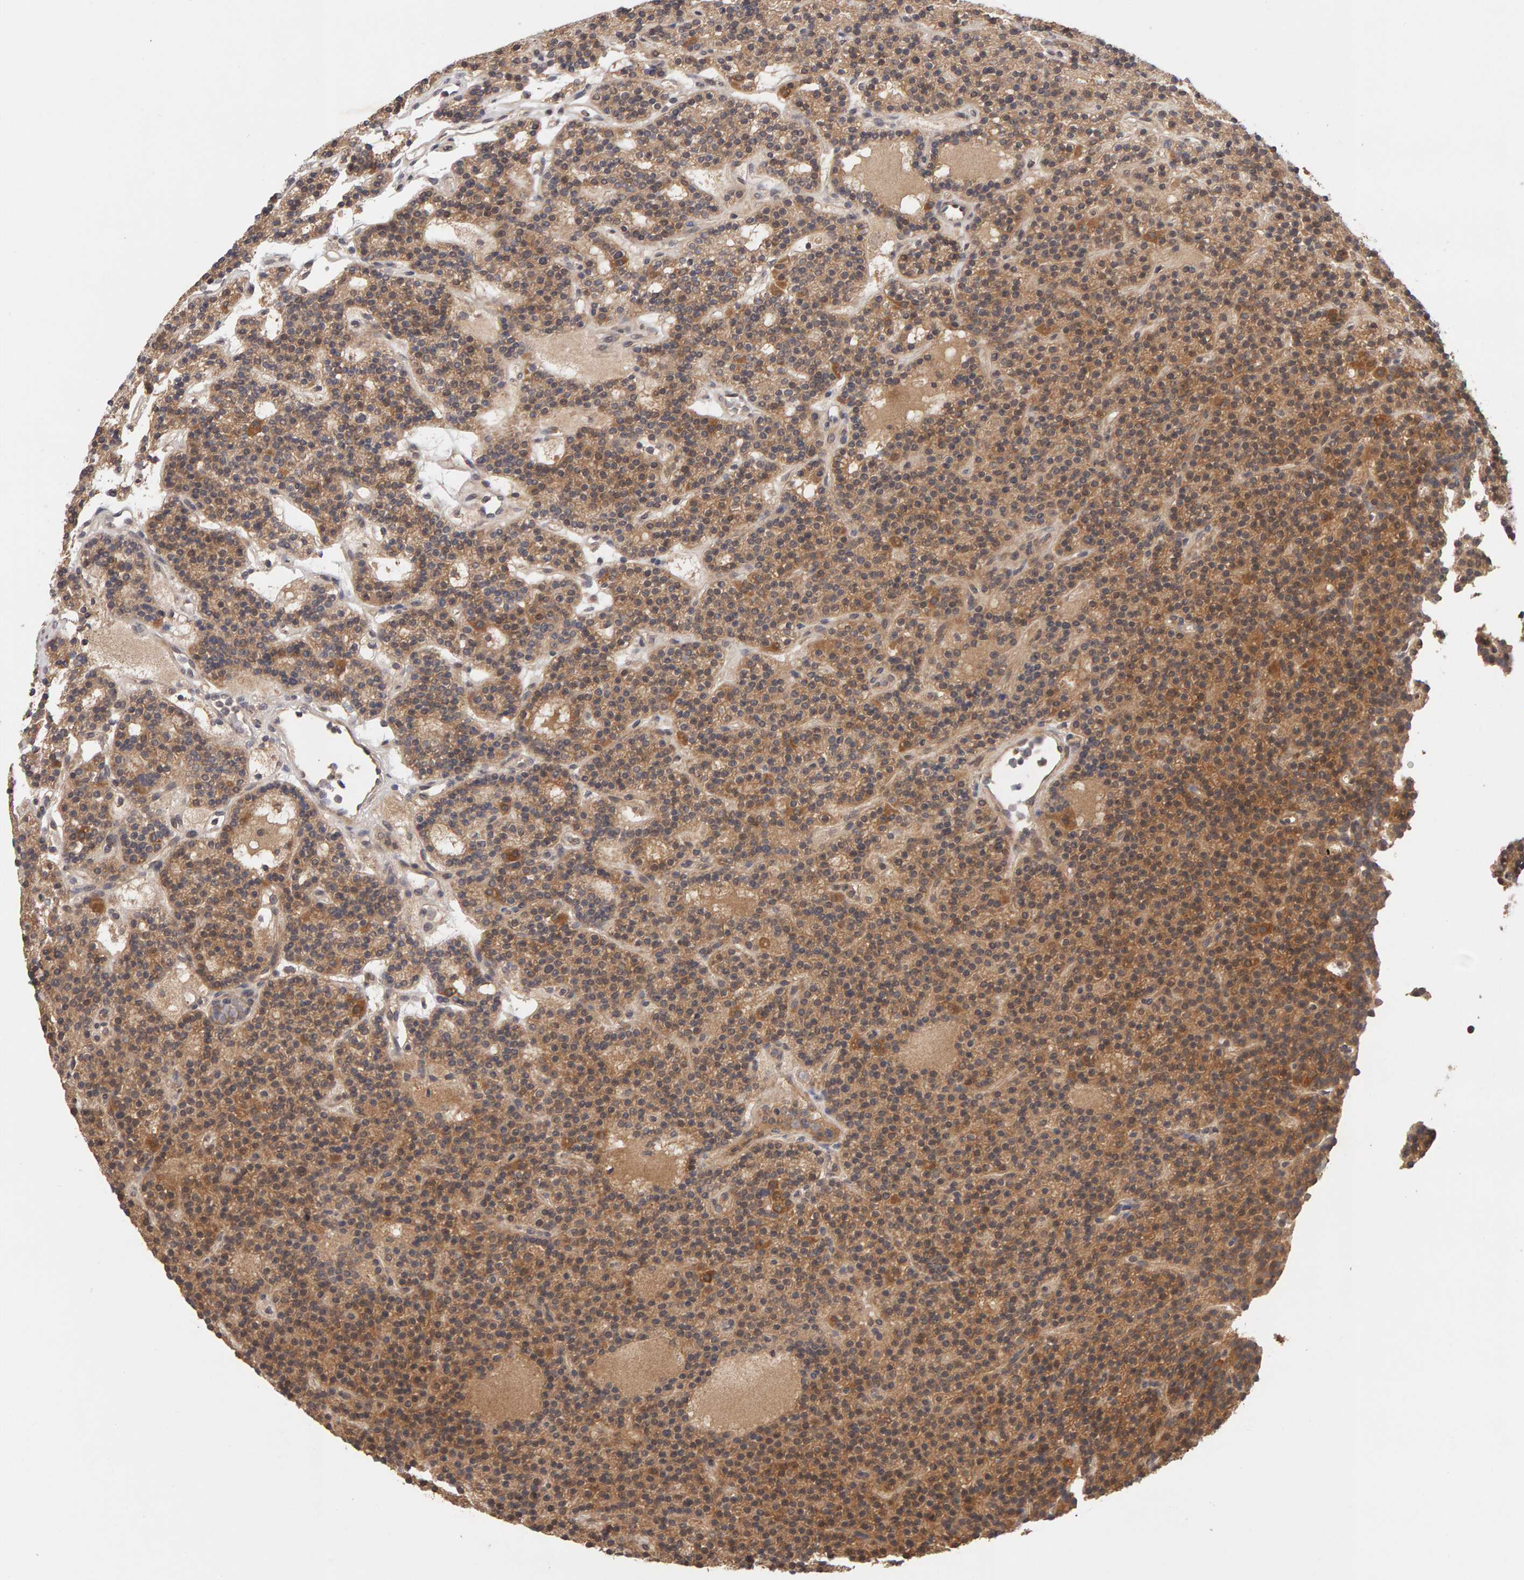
{"staining": {"intensity": "moderate", "quantity": ">75%", "location": "cytoplasmic/membranous"}, "tissue": "parathyroid gland", "cell_type": "Glandular cells", "image_type": "normal", "snomed": [{"axis": "morphology", "description": "Normal tissue, NOS"}, {"axis": "topography", "description": "Parathyroid gland"}], "caption": "Immunohistochemical staining of normal human parathyroid gland exhibits >75% levels of moderate cytoplasmic/membranous protein staining in approximately >75% of glandular cells. The protein is stained brown, and the nuclei are stained in blue (DAB IHC with brightfield microscopy, high magnification).", "gene": "DNAJC7", "patient": {"sex": "male", "age": 75}}